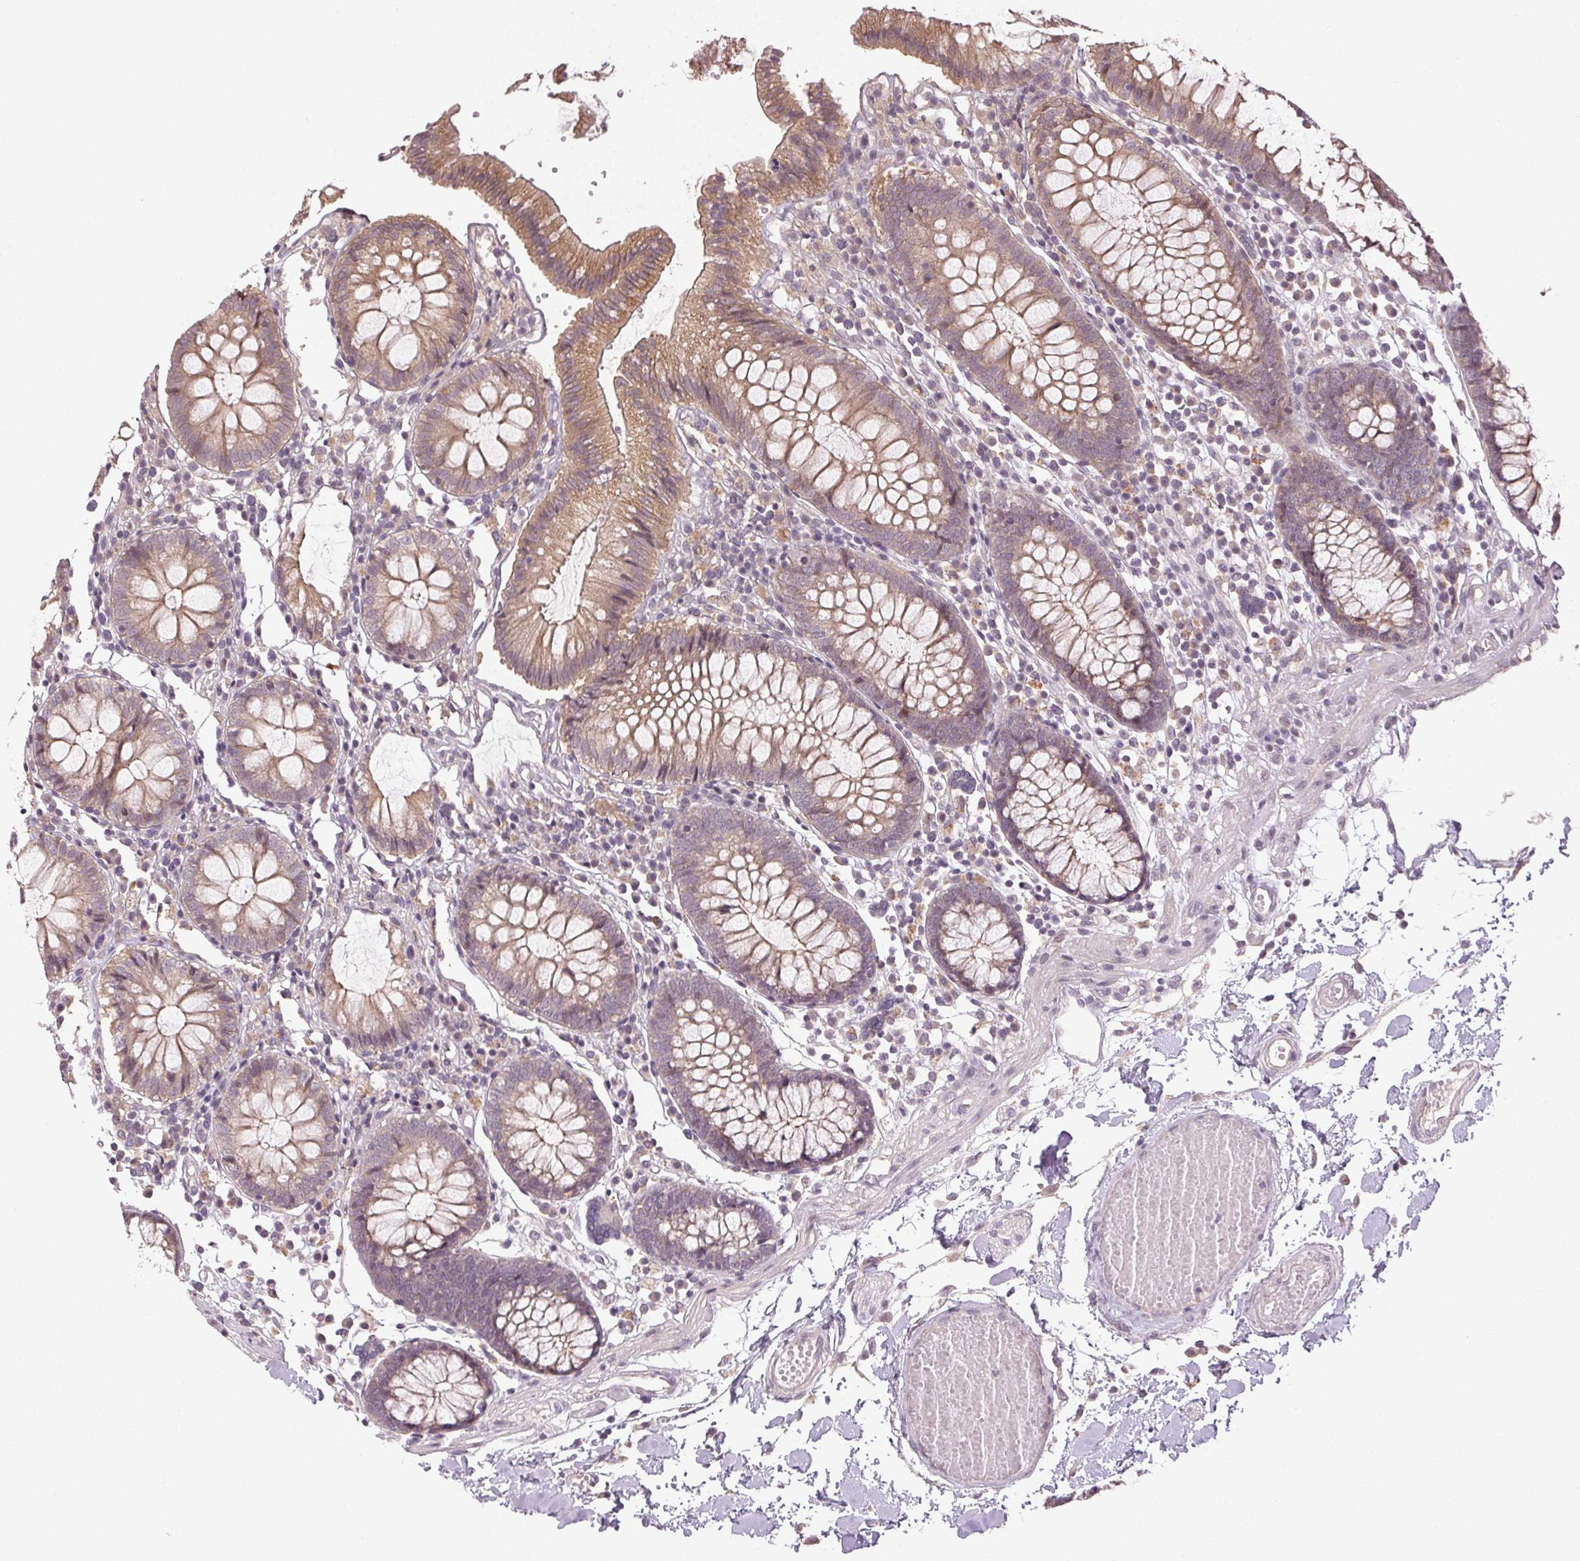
{"staining": {"intensity": "weak", "quantity": ">75%", "location": "cytoplasmic/membranous"}, "tissue": "colon", "cell_type": "Endothelial cells", "image_type": "normal", "snomed": [{"axis": "morphology", "description": "Normal tissue, NOS"}, {"axis": "morphology", "description": "Adenocarcinoma, NOS"}, {"axis": "topography", "description": "Colon"}], "caption": "A low amount of weak cytoplasmic/membranous positivity is seen in approximately >75% of endothelial cells in unremarkable colon. (DAB = brown stain, brightfield microscopy at high magnification).", "gene": "ATP1B3", "patient": {"sex": "male", "age": 83}}